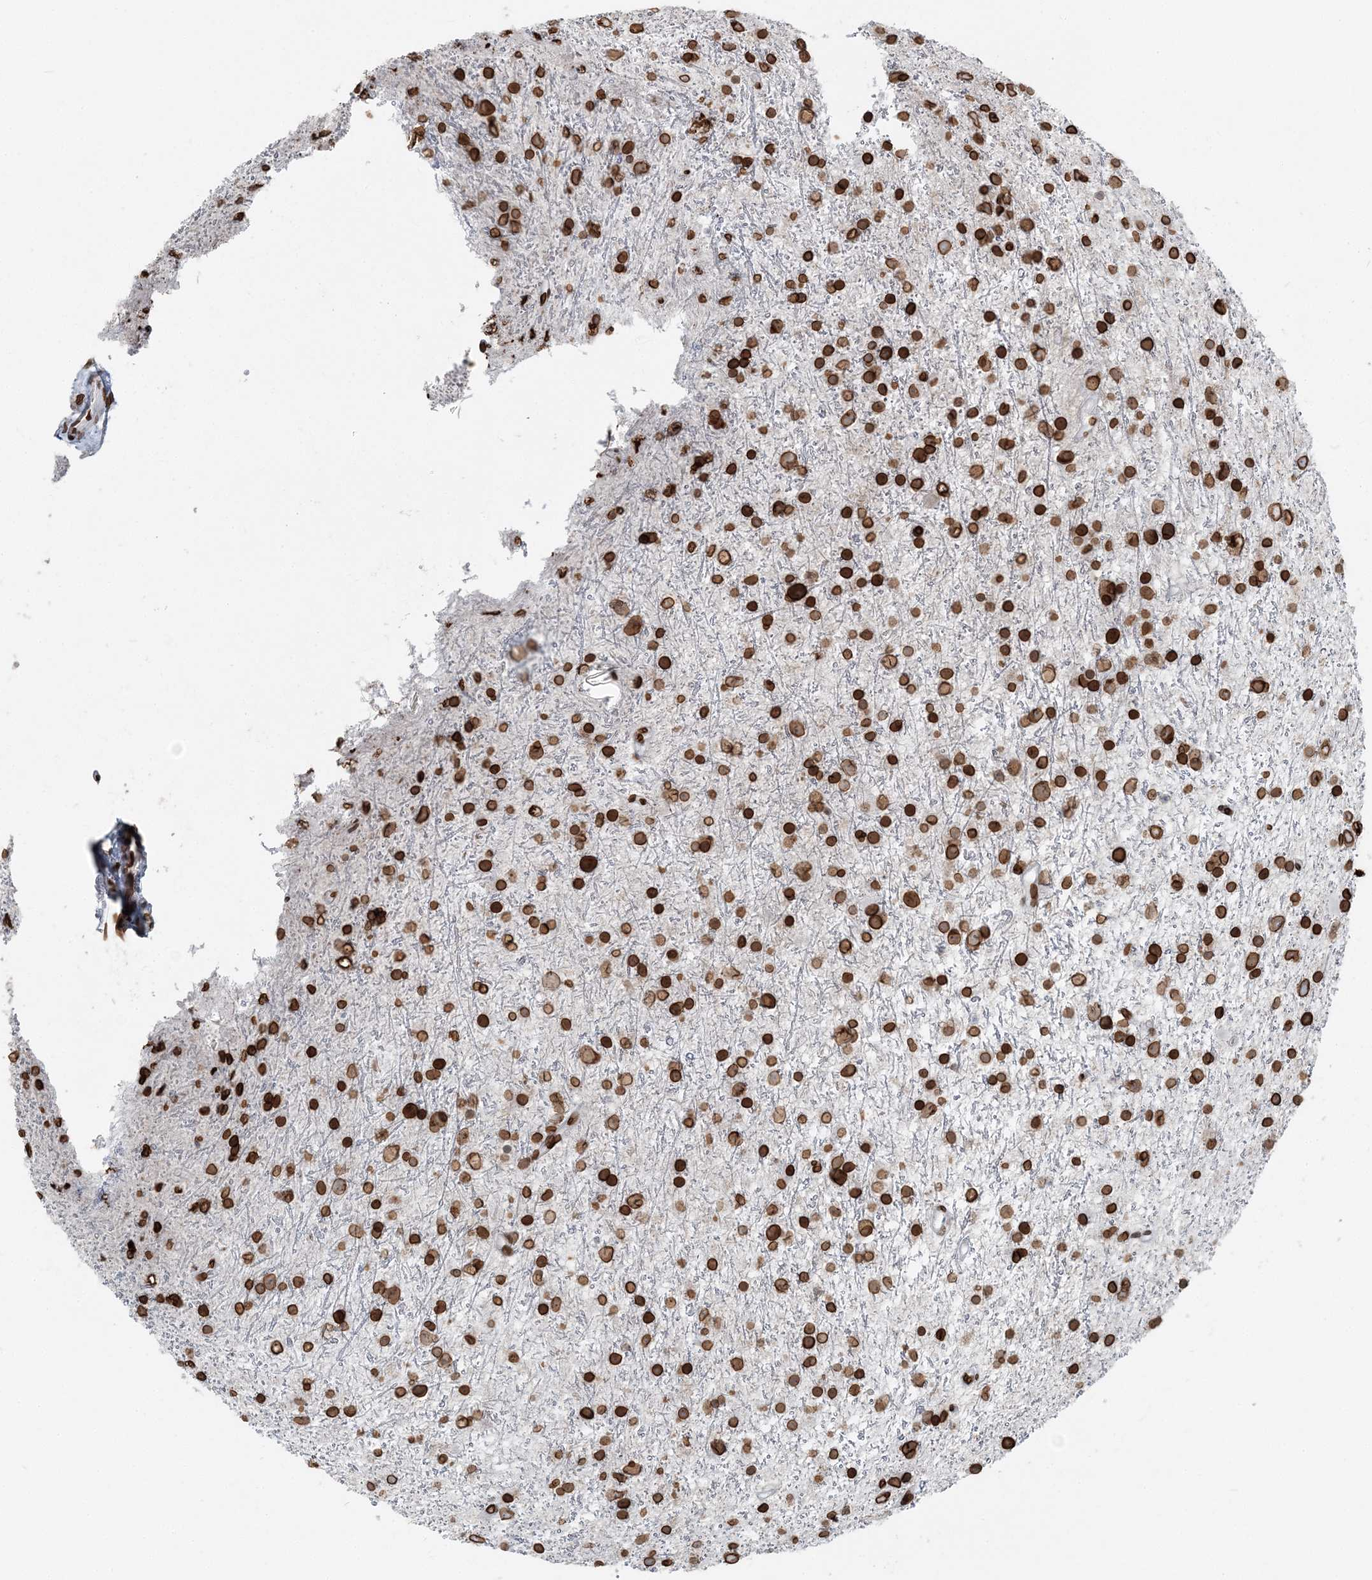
{"staining": {"intensity": "strong", "quantity": ">75%", "location": "cytoplasmic/membranous,nuclear"}, "tissue": "glioma", "cell_type": "Tumor cells", "image_type": "cancer", "snomed": [{"axis": "morphology", "description": "Glioma, malignant, Low grade"}, {"axis": "topography", "description": "Cerebral cortex"}], "caption": "A brown stain shows strong cytoplasmic/membranous and nuclear positivity of a protein in malignant glioma (low-grade) tumor cells.", "gene": "GJD4", "patient": {"sex": "female", "age": 39}}